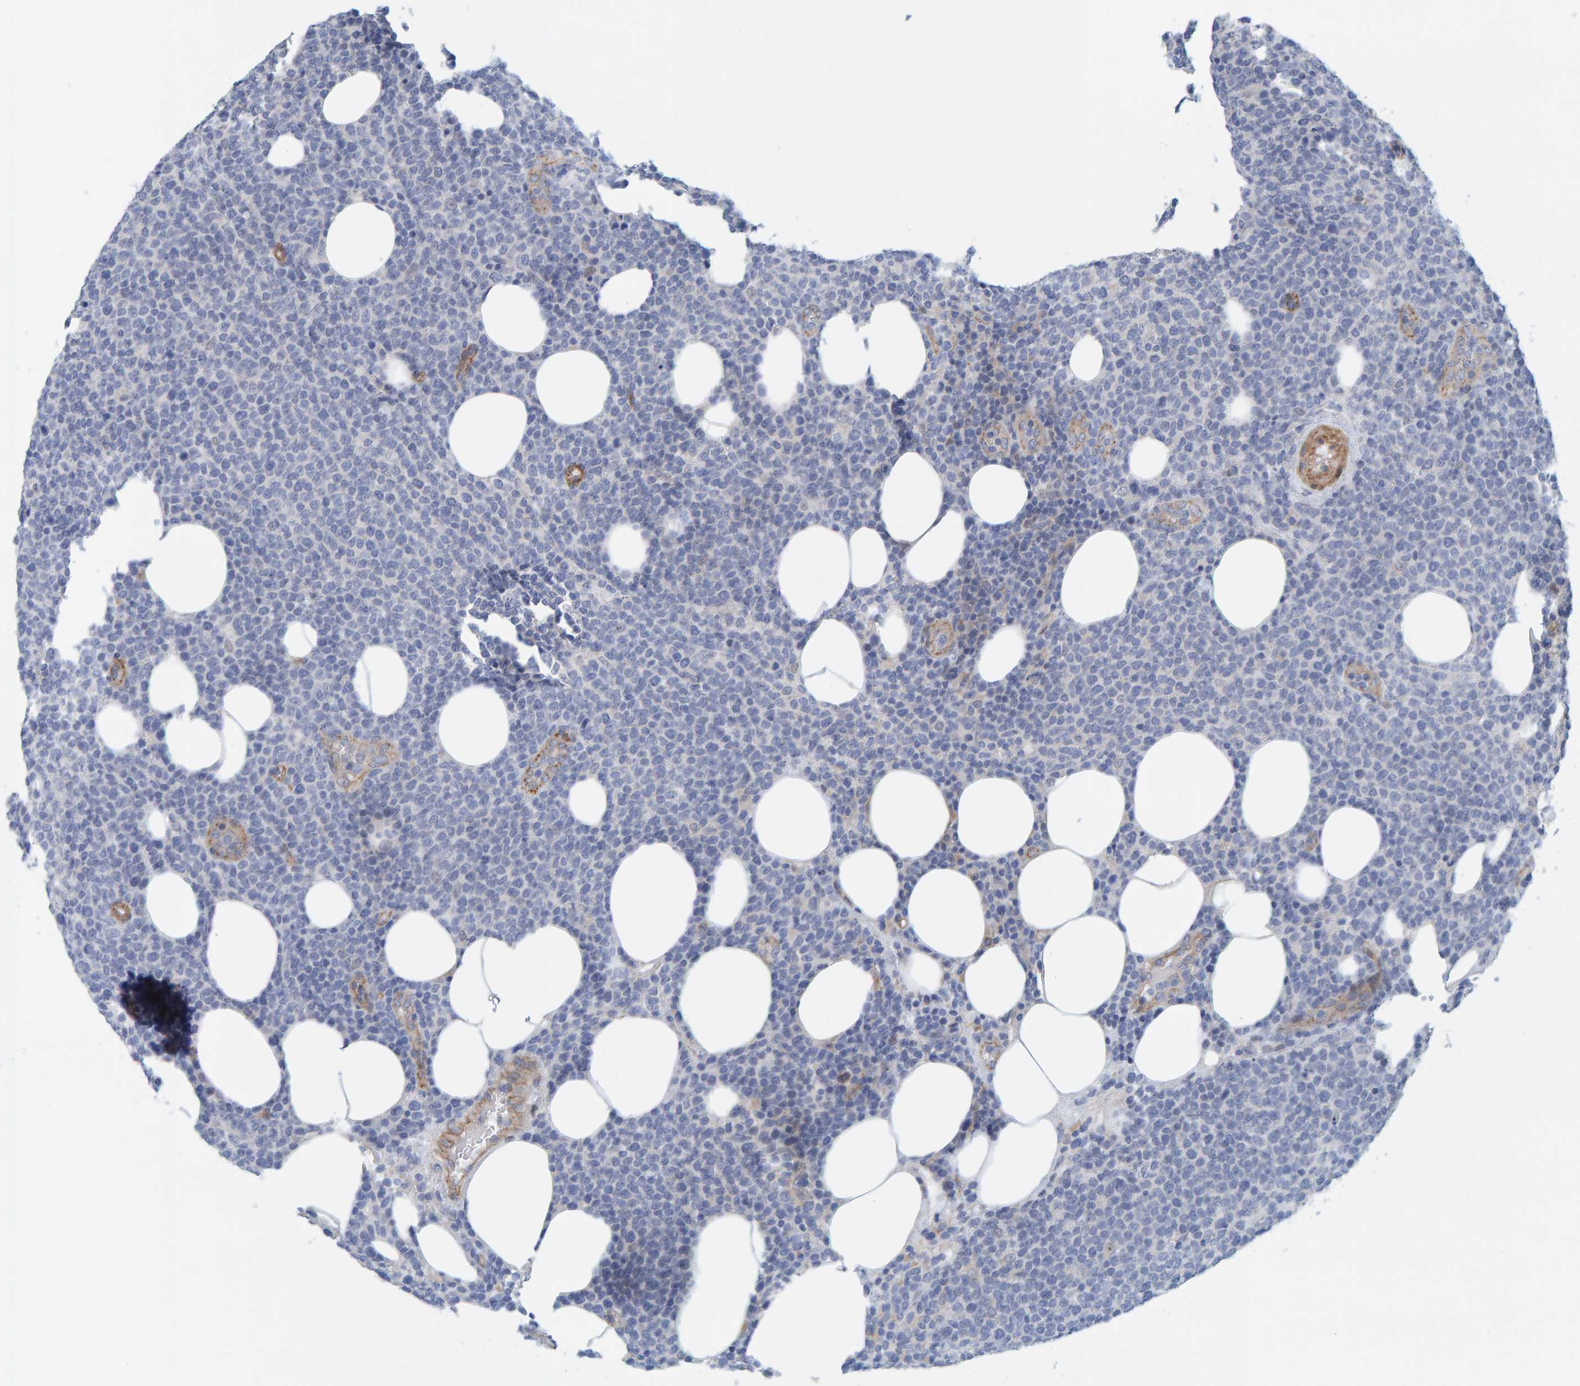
{"staining": {"intensity": "negative", "quantity": "none", "location": "none"}, "tissue": "lymphoma", "cell_type": "Tumor cells", "image_type": "cancer", "snomed": [{"axis": "morphology", "description": "Malignant lymphoma, non-Hodgkin's type, High grade"}, {"axis": "topography", "description": "Lymph node"}], "caption": "An immunohistochemistry photomicrograph of malignant lymphoma, non-Hodgkin's type (high-grade) is shown. There is no staining in tumor cells of malignant lymphoma, non-Hodgkin's type (high-grade).", "gene": "KRBA2", "patient": {"sex": "male", "age": 61}}